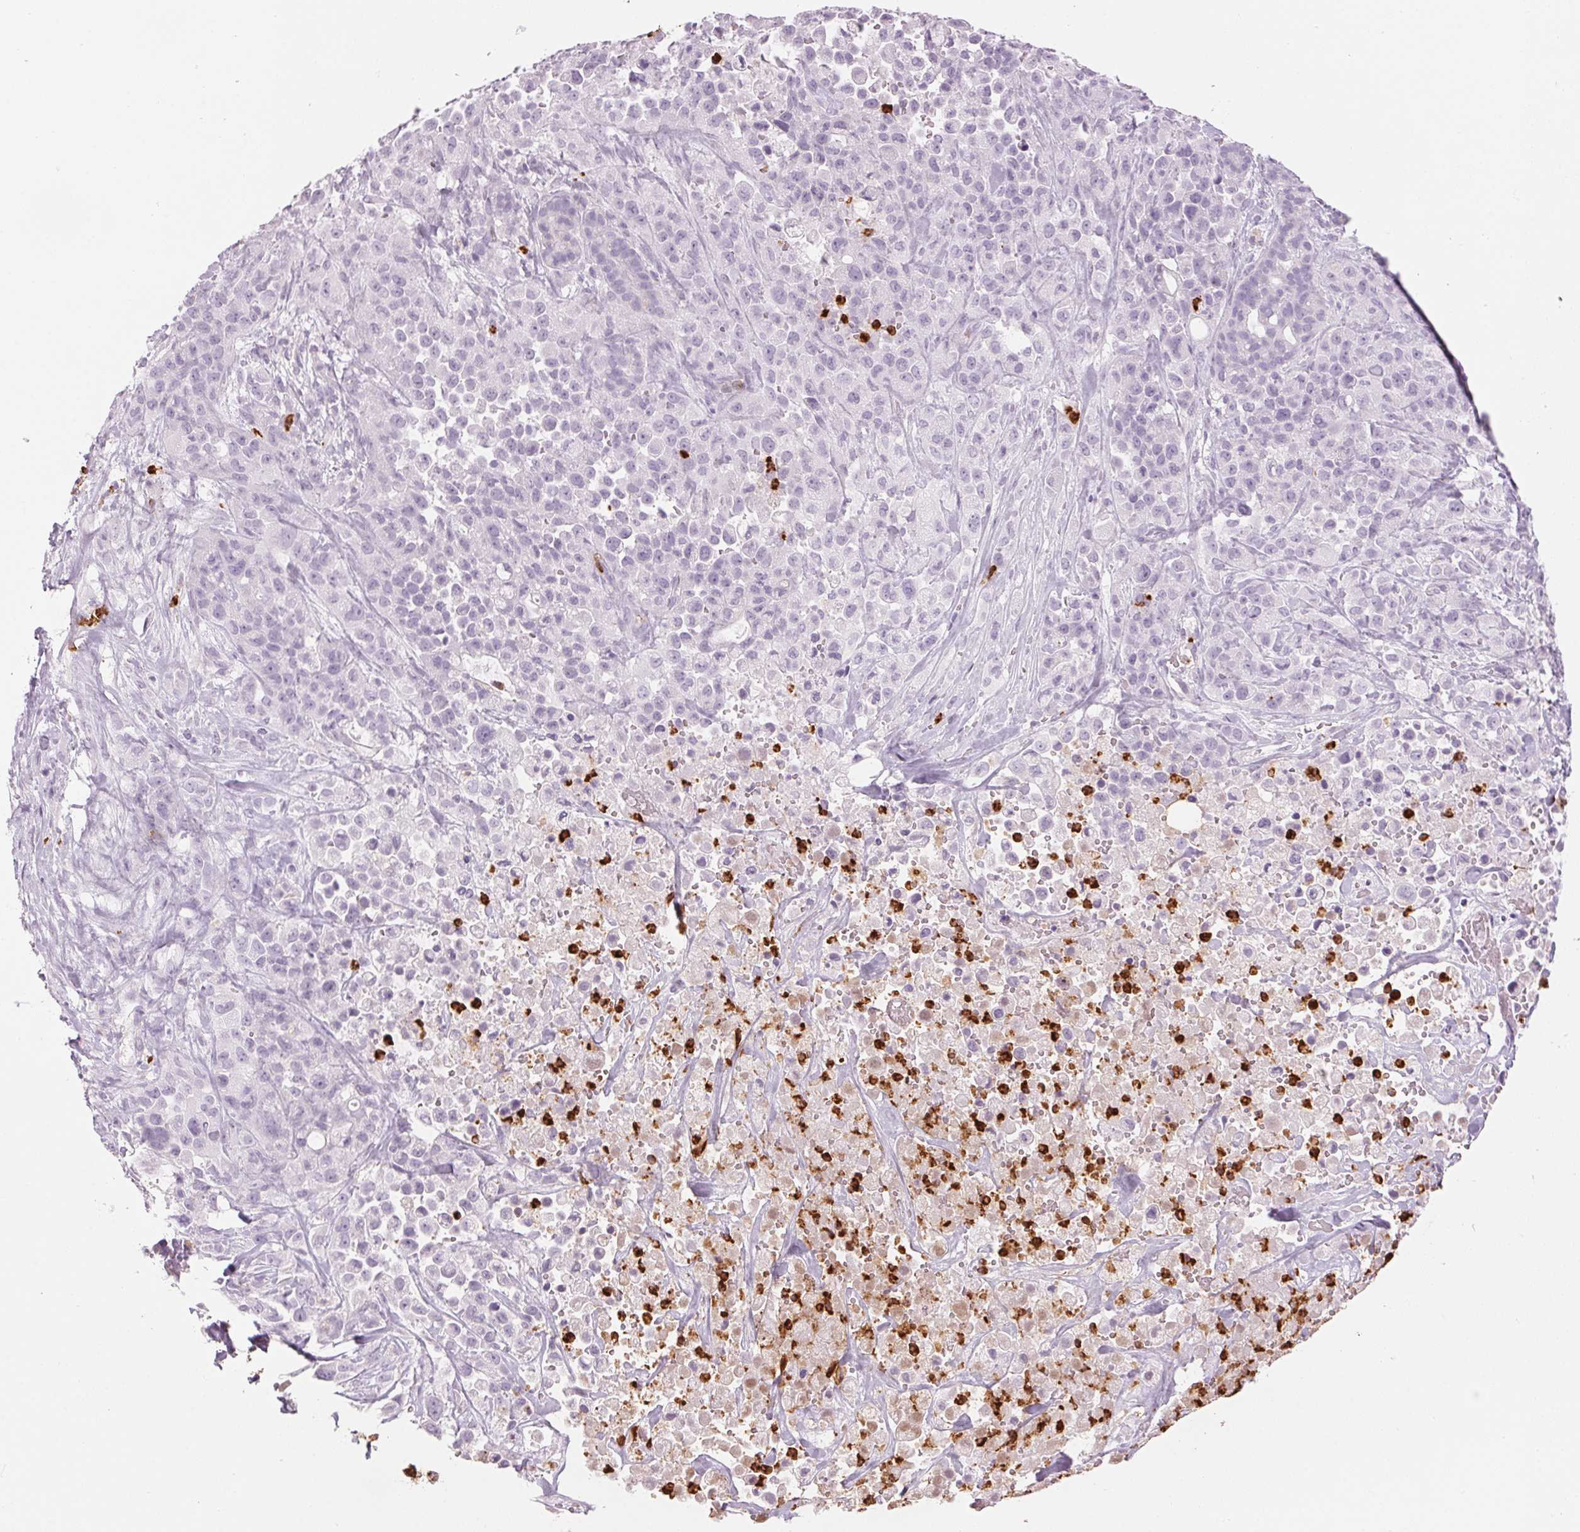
{"staining": {"intensity": "negative", "quantity": "none", "location": "none"}, "tissue": "pancreatic cancer", "cell_type": "Tumor cells", "image_type": "cancer", "snomed": [{"axis": "morphology", "description": "Adenocarcinoma, NOS"}, {"axis": "topography", "description": "Pancreas"}], "caption": "Immunohistochemistry histopathology image of neoplastic tissue: human pancreatic cancer stained with DAB displays no significant protein staining in tumor cells.", "gene": "KLK7", "patient": {"sex": "male", "age": 44}}